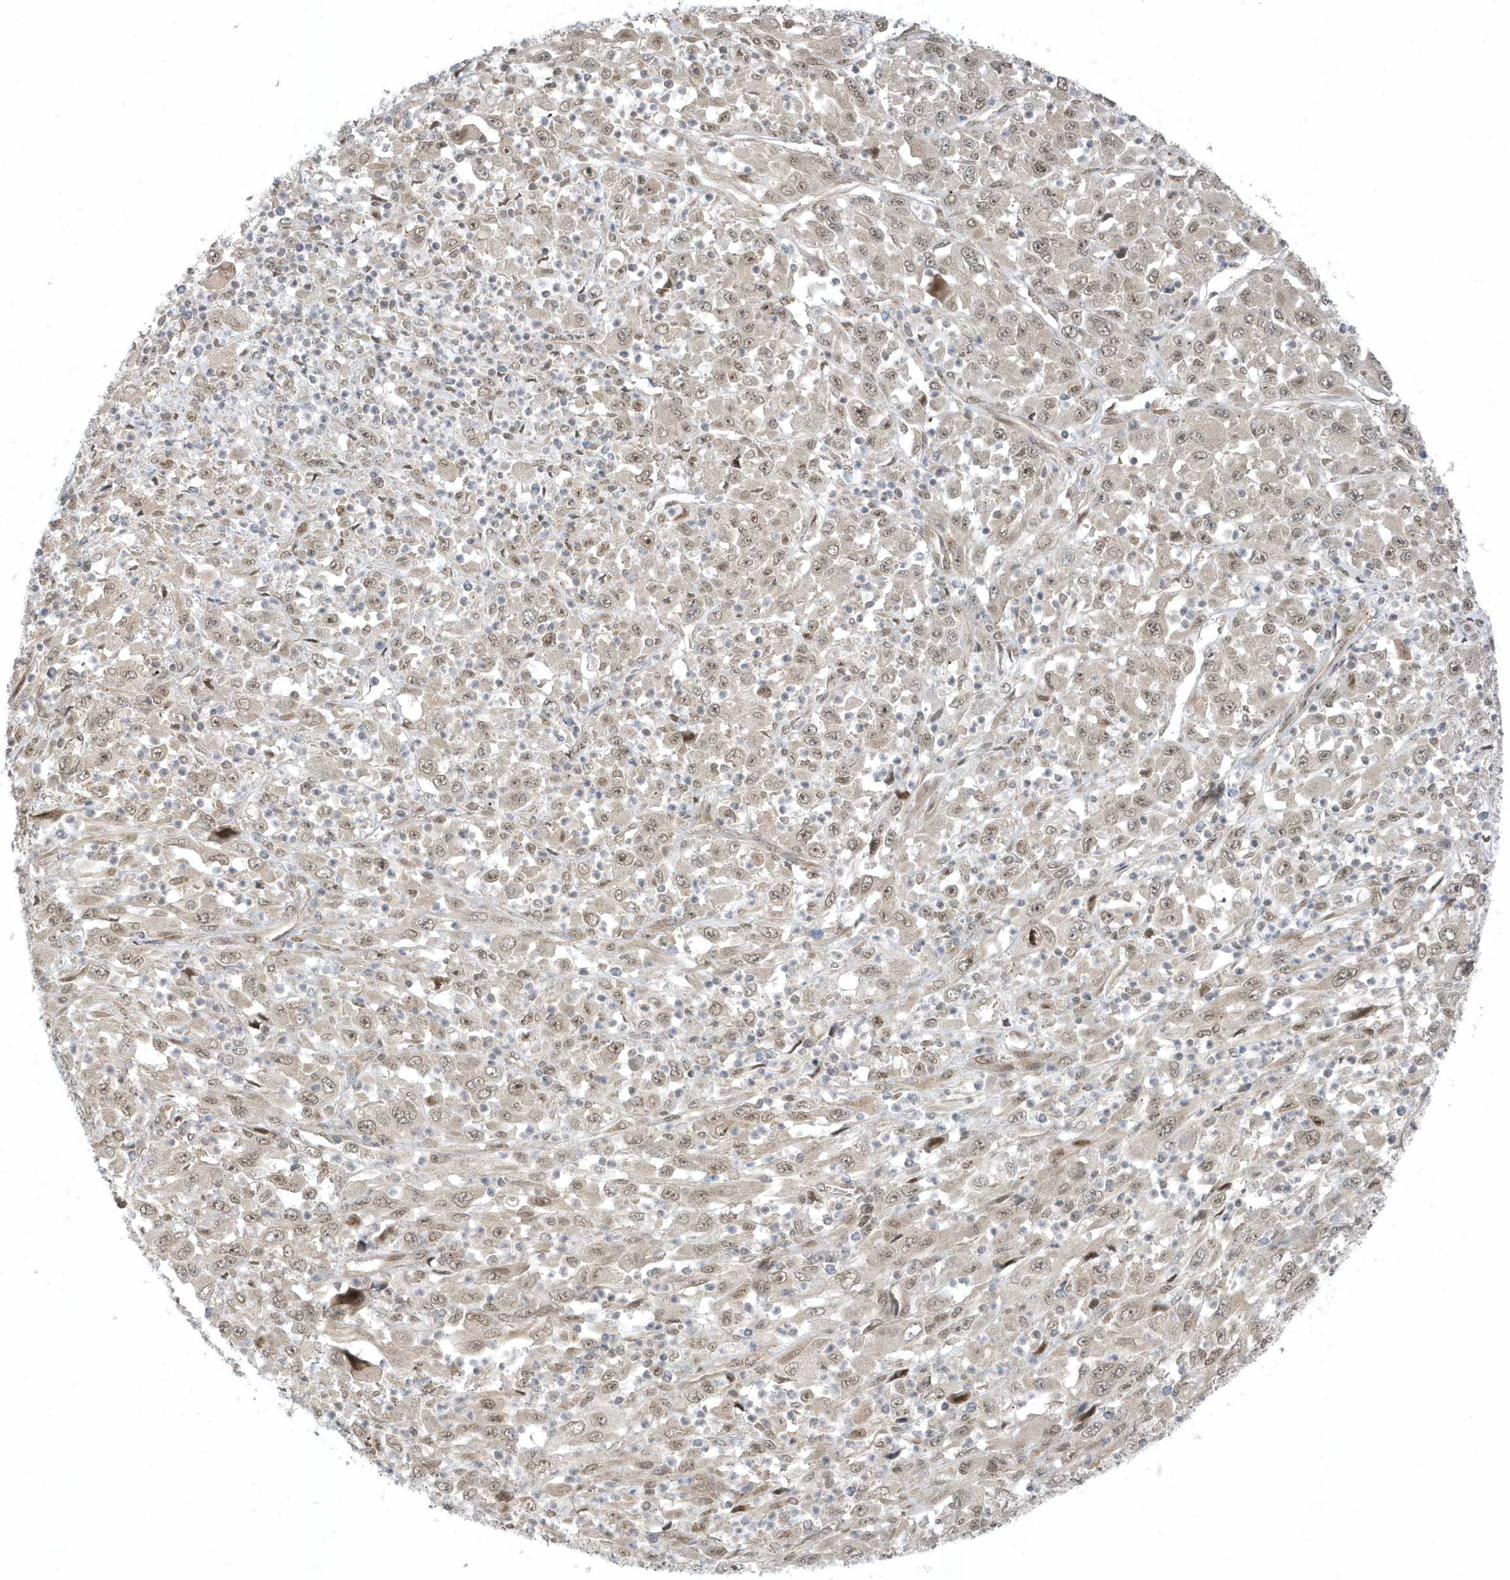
{"staining": {"intensity": "moderate", "quantity": ">75%", "location": "nuclear"}, "tissue": "melanoma", "cell_type": "Tumor cells", "image_type": "cancer", "snomed": [{"axis": "morphology", "description": "Malignant melanoma, Metastatic site"}, {"axis": "topography", "description": "Skin"}], "caption": "A brown stain labels moderate nuclear expression of a protein in human malignant melanoma (metastatic site) tumor cells.", "gene": "USP53", "patient": {"sex": "female", "age": 56}}